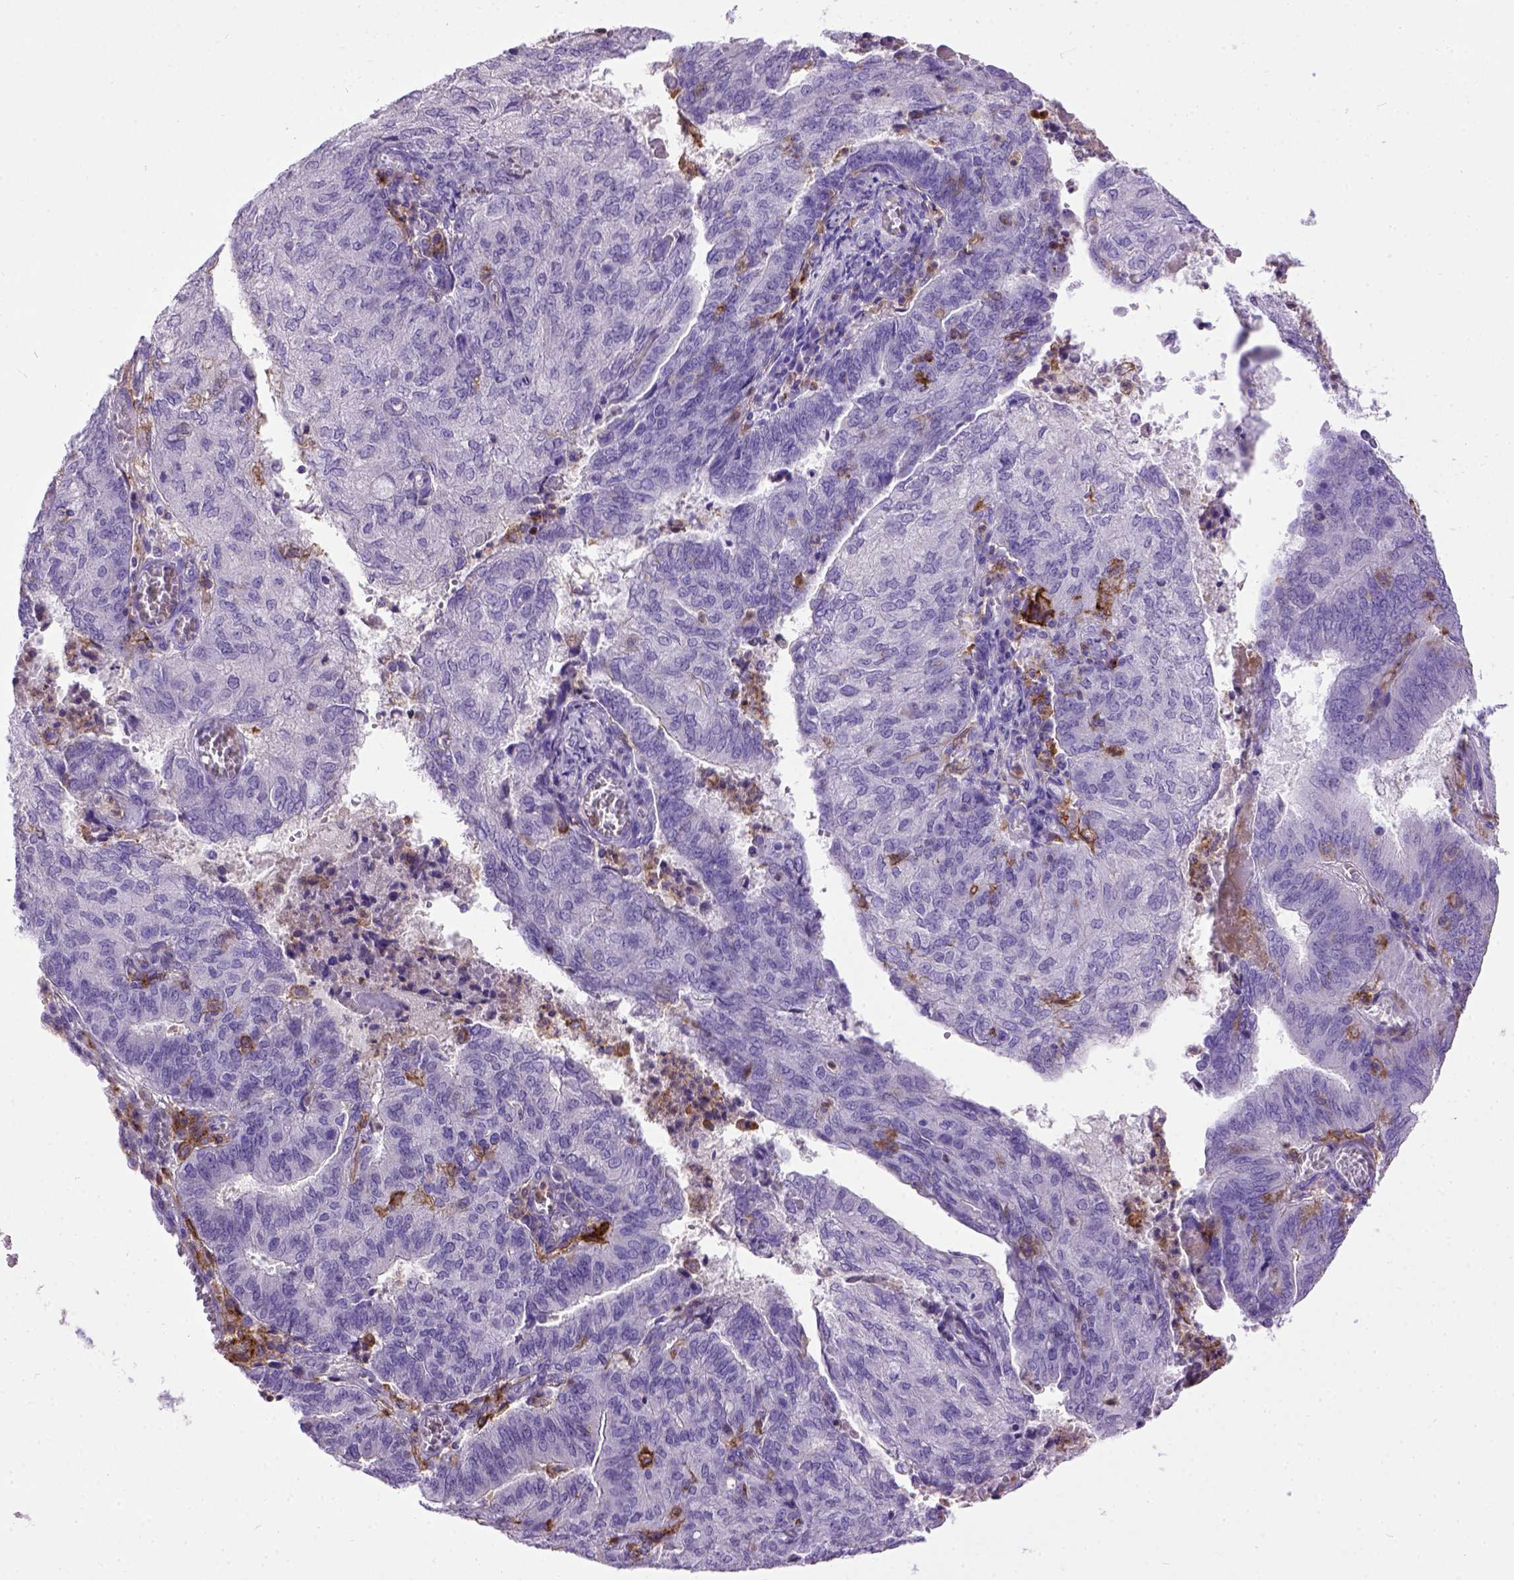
{"staining": {"intensity": "negative", "quantity": "none", "location": "none"}, "tissue": "endometrial cancer", "cell_type": "Tumor cells", "image_type": "cancer", "snomed": [{"axis": "morphology", "description": "Adenocarcinoma, NOS"}, {"axis": "topography", "description": "Endometrium"}], "caption": "This image is of adenocarcinoma (endometrial) stained with immunohistochemistry to label a protein in brown with the nuclei are counter-stained blue. There is no staining in tumor cells. (IHC, brightfield microscopy, high magnification).", "gene": "ITGAX", "patient": {"sex": "female", "age": 82}}